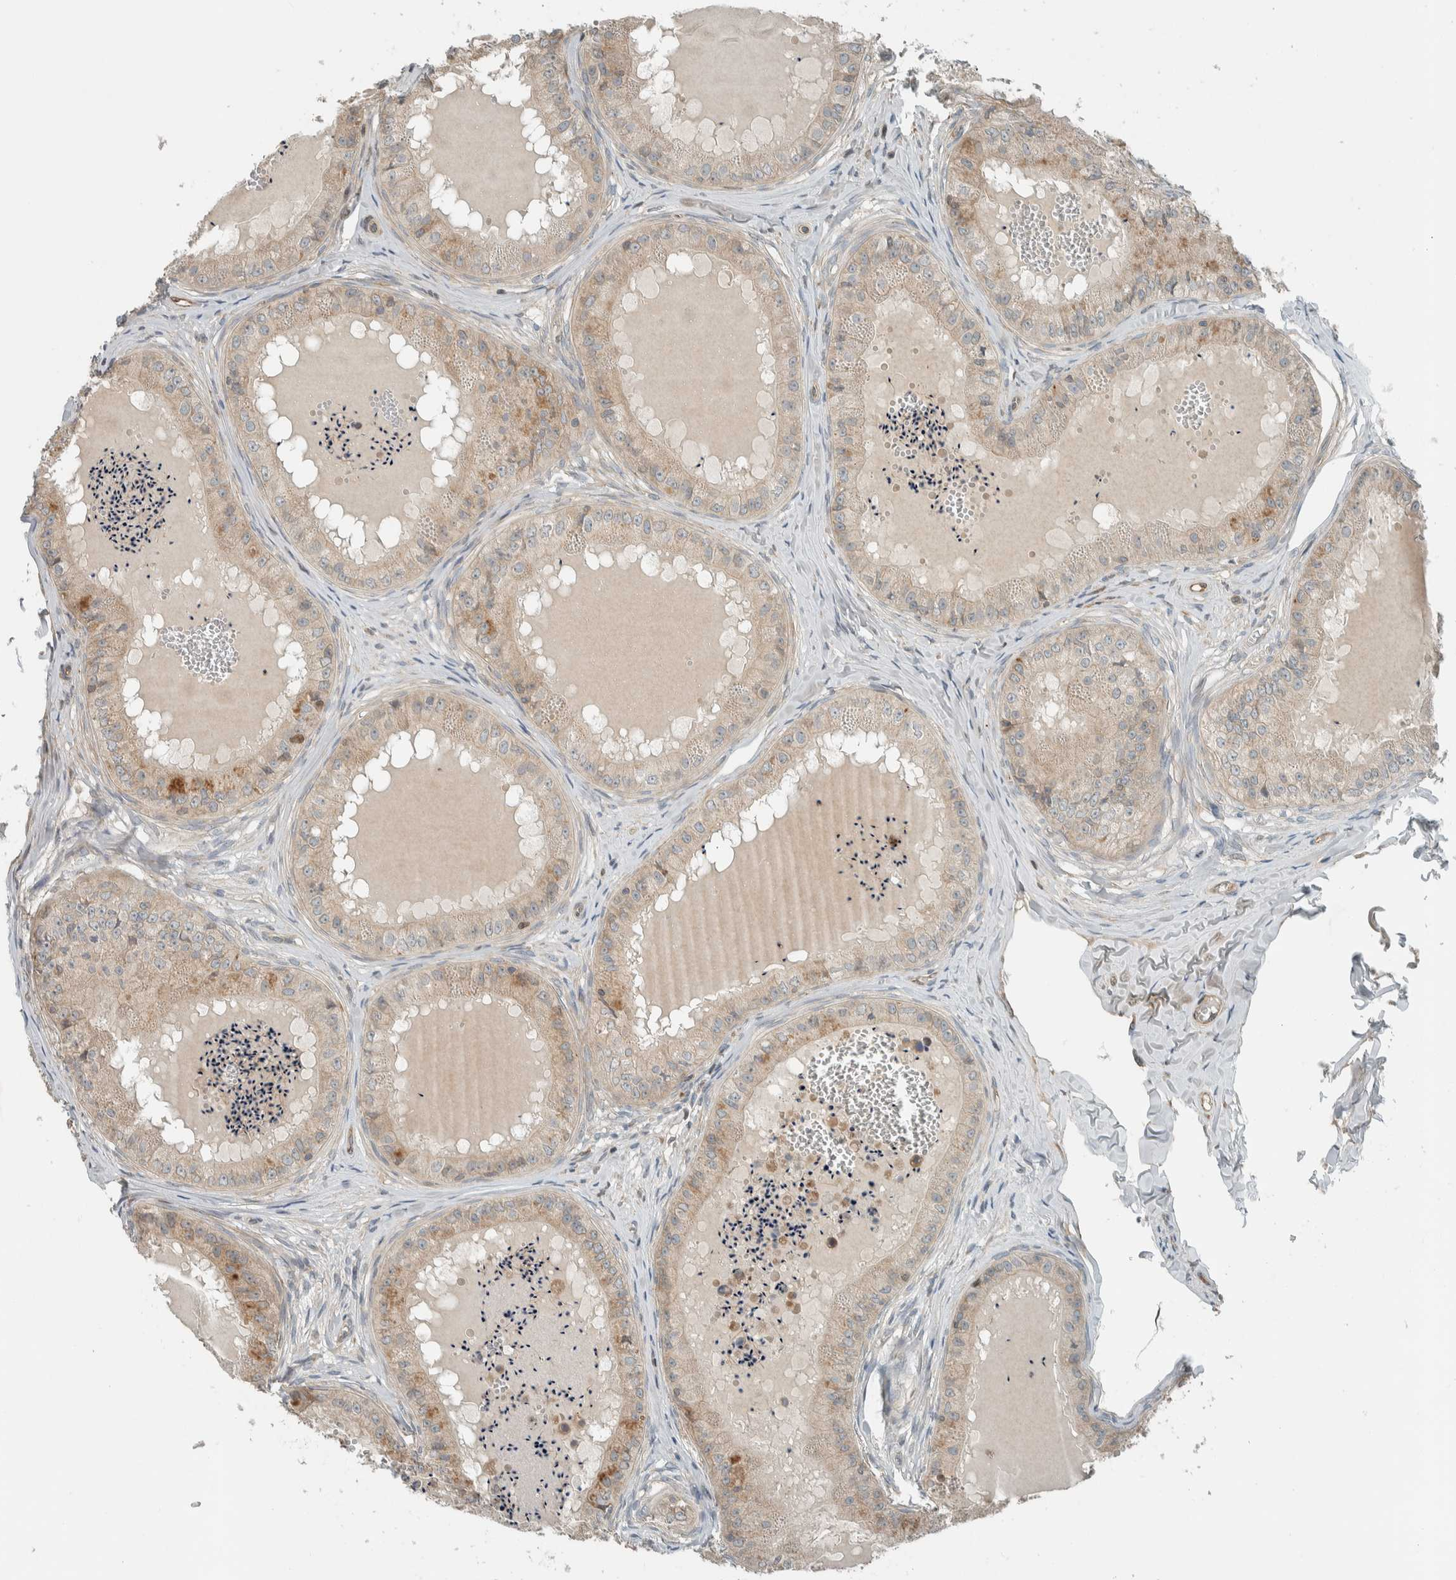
{"staining": {"intensity": "moderate", "quantity": "<25%", "location": "cytoplasmic/membranous"}, "tissue": "epididymis", "cell_type": "Glandular cells", "image_type": "normal", "snomed": [{"axis": "morphology", "description": "Normal tissue, NOS"}, {"axis": "topography", "description": "Epididymis"}], "caption": "Human epididymis stained for a protein (brown) displays moderate cytoplasmic/membranous positive expression in about <25% of glandular cells.", "gene": "SEL1L", "patient": {"sex": "male", "age": 31}}